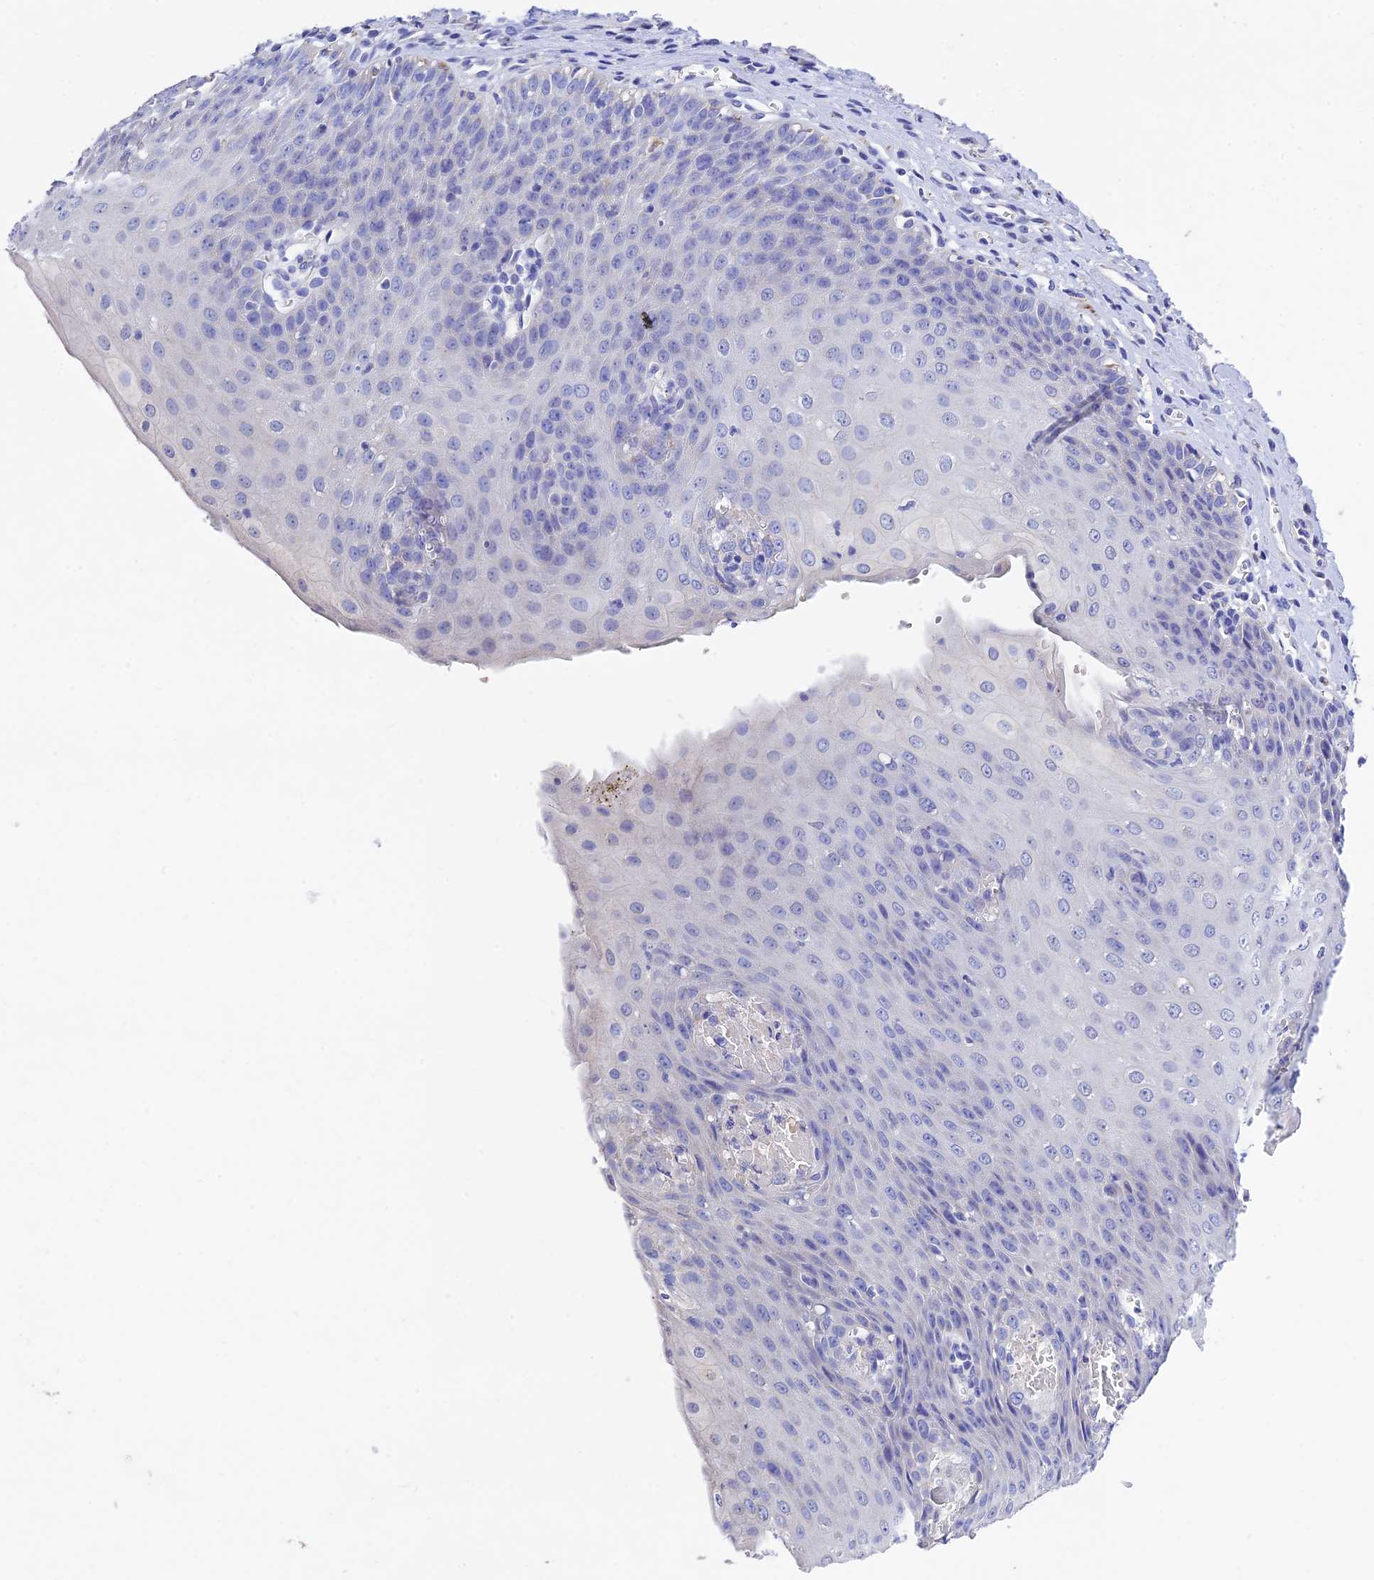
{"staining": {"intensity": "negative", "quantity": "none", "location": "none"}, "tissue": "esophagus", "cell_type": "Squamous epithelial cells", "image_type": "normal", "snomed": [{"axis": "morphology", "description": "Normal tissue, NOS"}, {"axis": "topography", "description": "Esophagus"}], "caption": "The immunohistochemistry image has no significant staining in squamous epithelial cells of esophagus.", "gene": "MS4A5", "patient": {"sex": "male", "age": 71}}